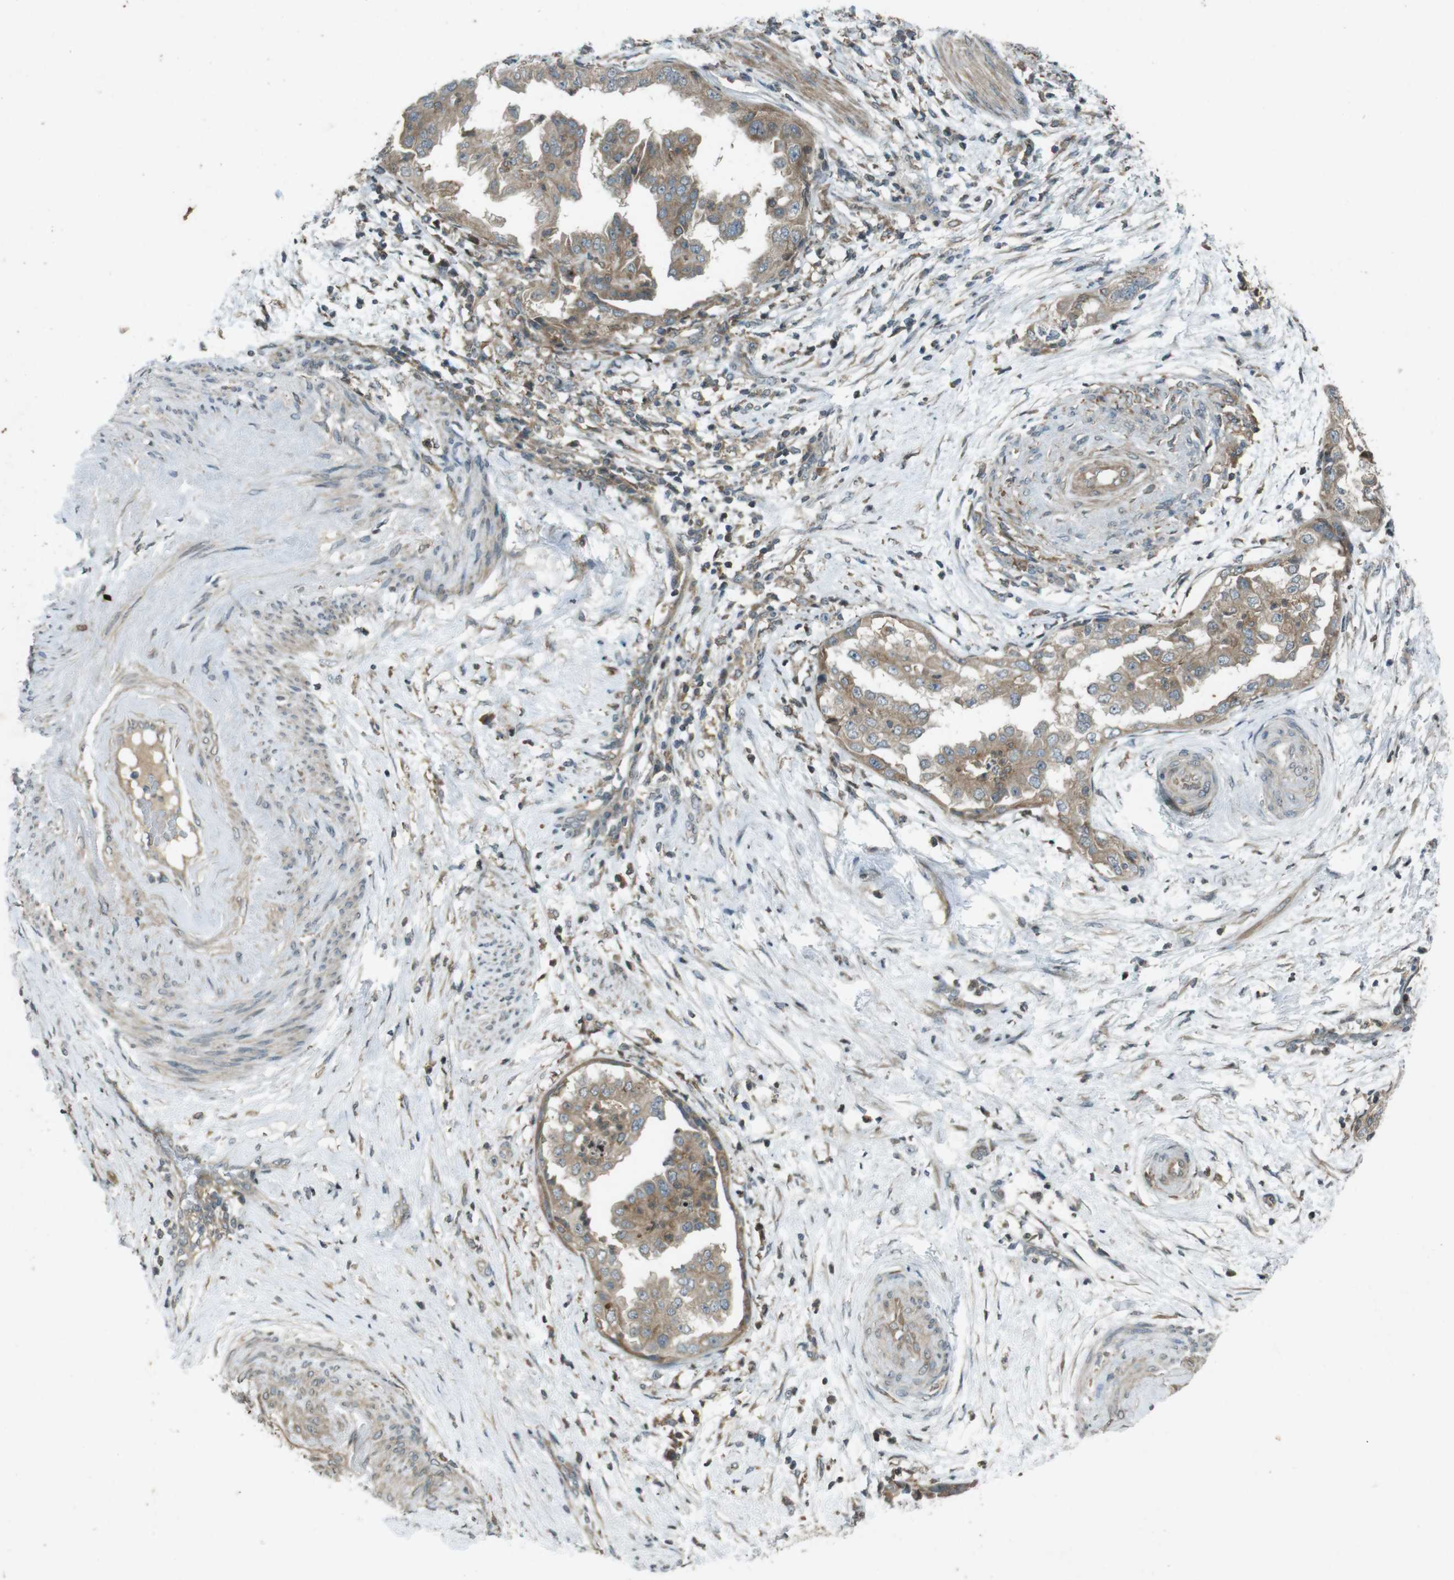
{"staining": {"intensity": "weak", "quantity": ">75%", "location": "cytoplasmic/membranous"}, "tissue": "endometrial cancer", "cell_type": "Tumor cells", "image_type": "cancer", "snomed": [{"axis": "morphology", "description": "Adenocarcinoma, NOS"}, {"axis": "topography", "description": "Endometrium"}], "caption": "Tumor cells demonstrate weak cytoplasmic/membranous staining in about >75% of cells in endometrial cancer.", "gene": "ZYX", "patient": {"sex": "female", "age": 85}}